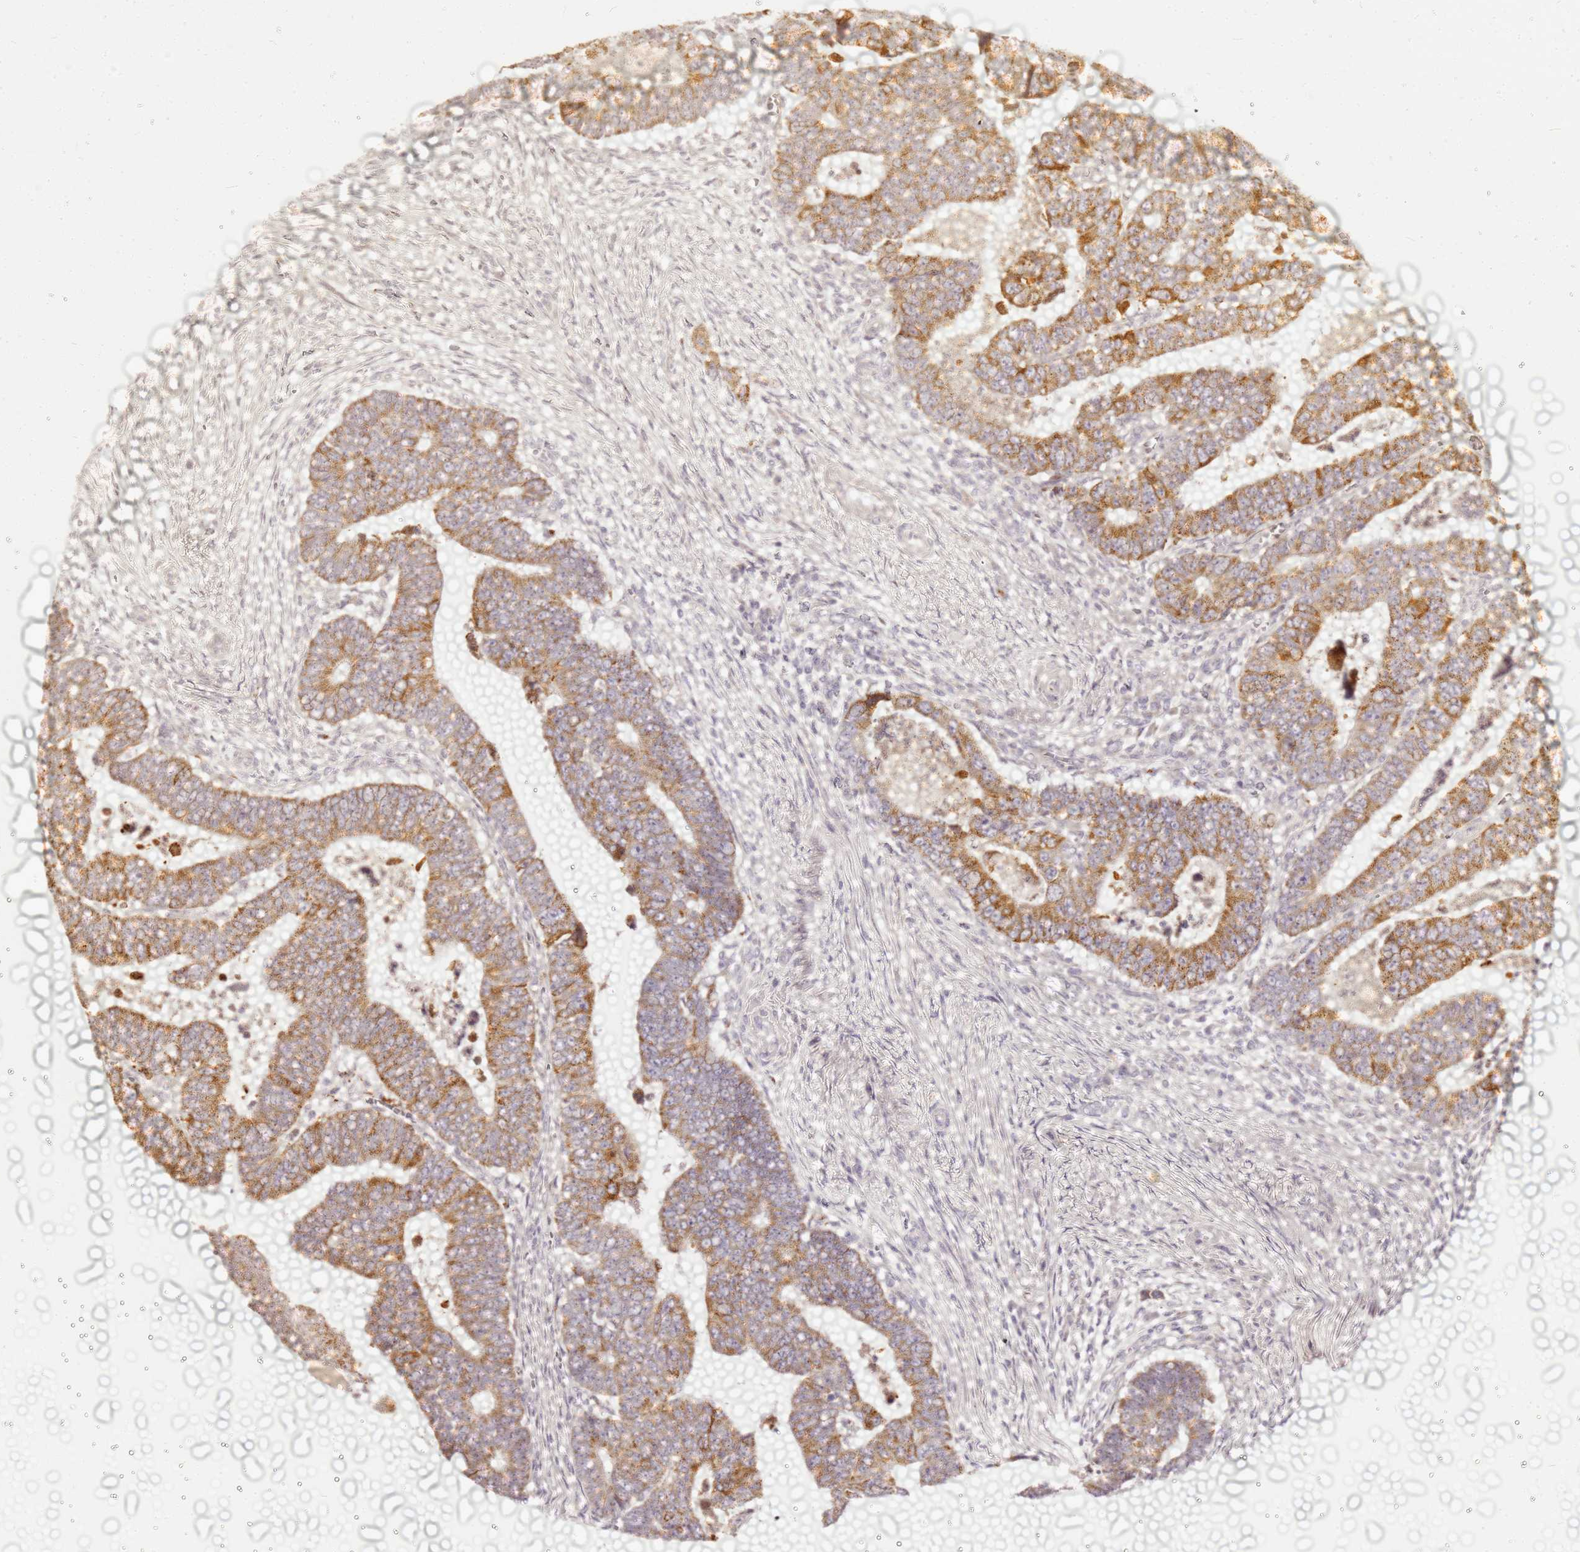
{"staining": {"intensity": "strong", "quantity": ">75%", "location": "cytoplasmic/membranous"}, "tissue": "colorectal cancer", "cell_type": "Tumor cells", "image_type": "cancer", "snomed": [{"axis": "morphology", "description": "Normal tissue, NOS"}, {"axis": "morphology", "description": "Adenocarcinoma, NOS"}, {"axis": "topography", "description": "Rectum"}], "caption": "Strong cytoplasmic/membranous protein staining is present in approximately >75% of tumor cells in colorectal cancer.", "gene": "OR52E2", "patient": {"sex": "female", "age": 65}}